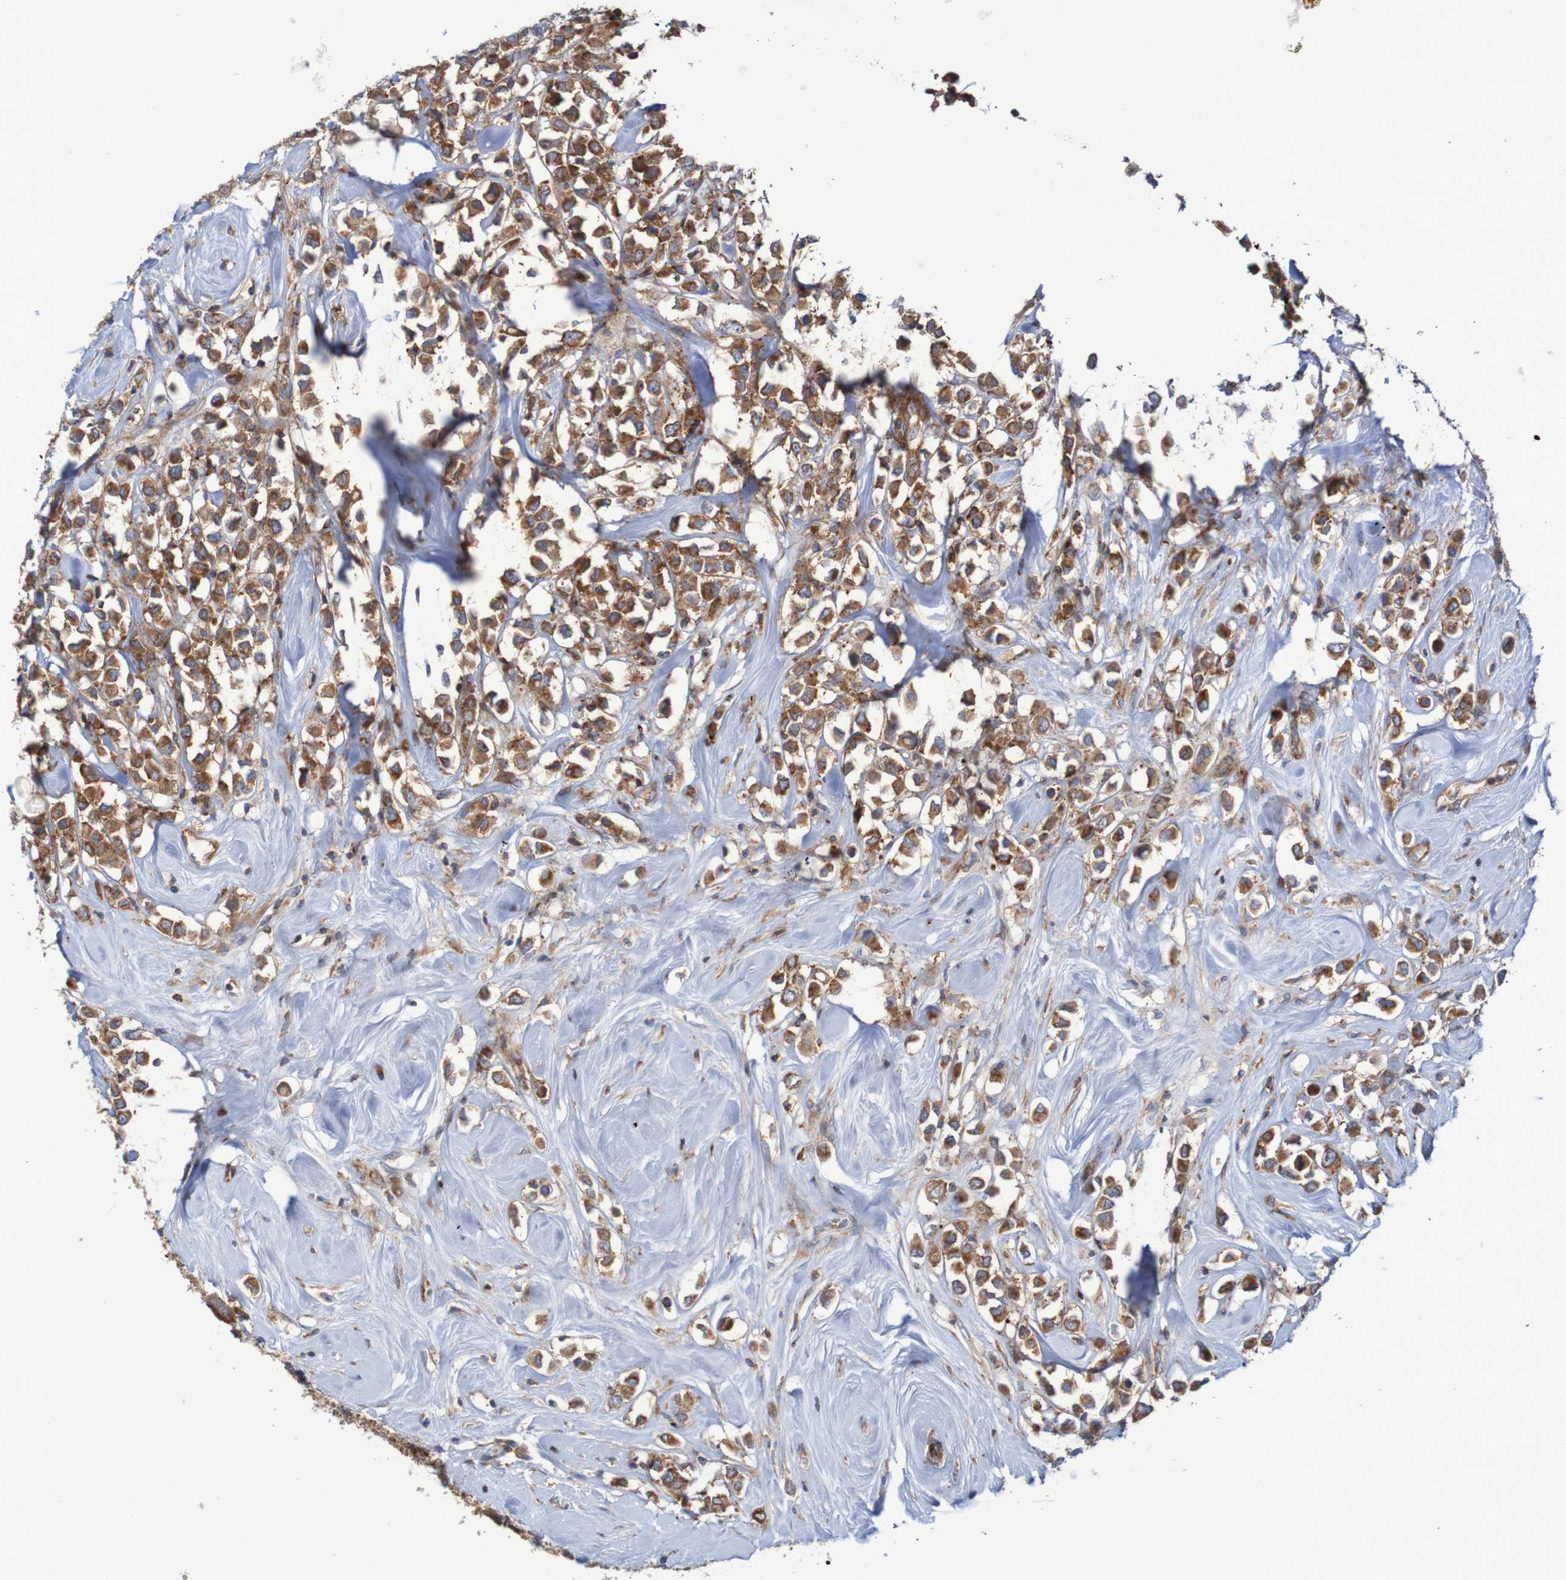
{"staining": {"intensity": "moderate", "quantity": ">75%", "location": "cytoplasmic/membranous"}, "tissue": "breast cancer", "cell_type": "Tumor cells", "image_type": "cancer", "snomed": [{"axis": "morphology", "description": "Duct carcinoma"}, {"axis": "topography", "description": "Breast"}], "caption": "Tumor cells show medium levels of moderate cytoplasmic/membranous expression in approximately >75% of cells in breast infiltrating ductal carcinoma.", "gene": "FXR2", "patient": {"sex": "female", "age": 61}}